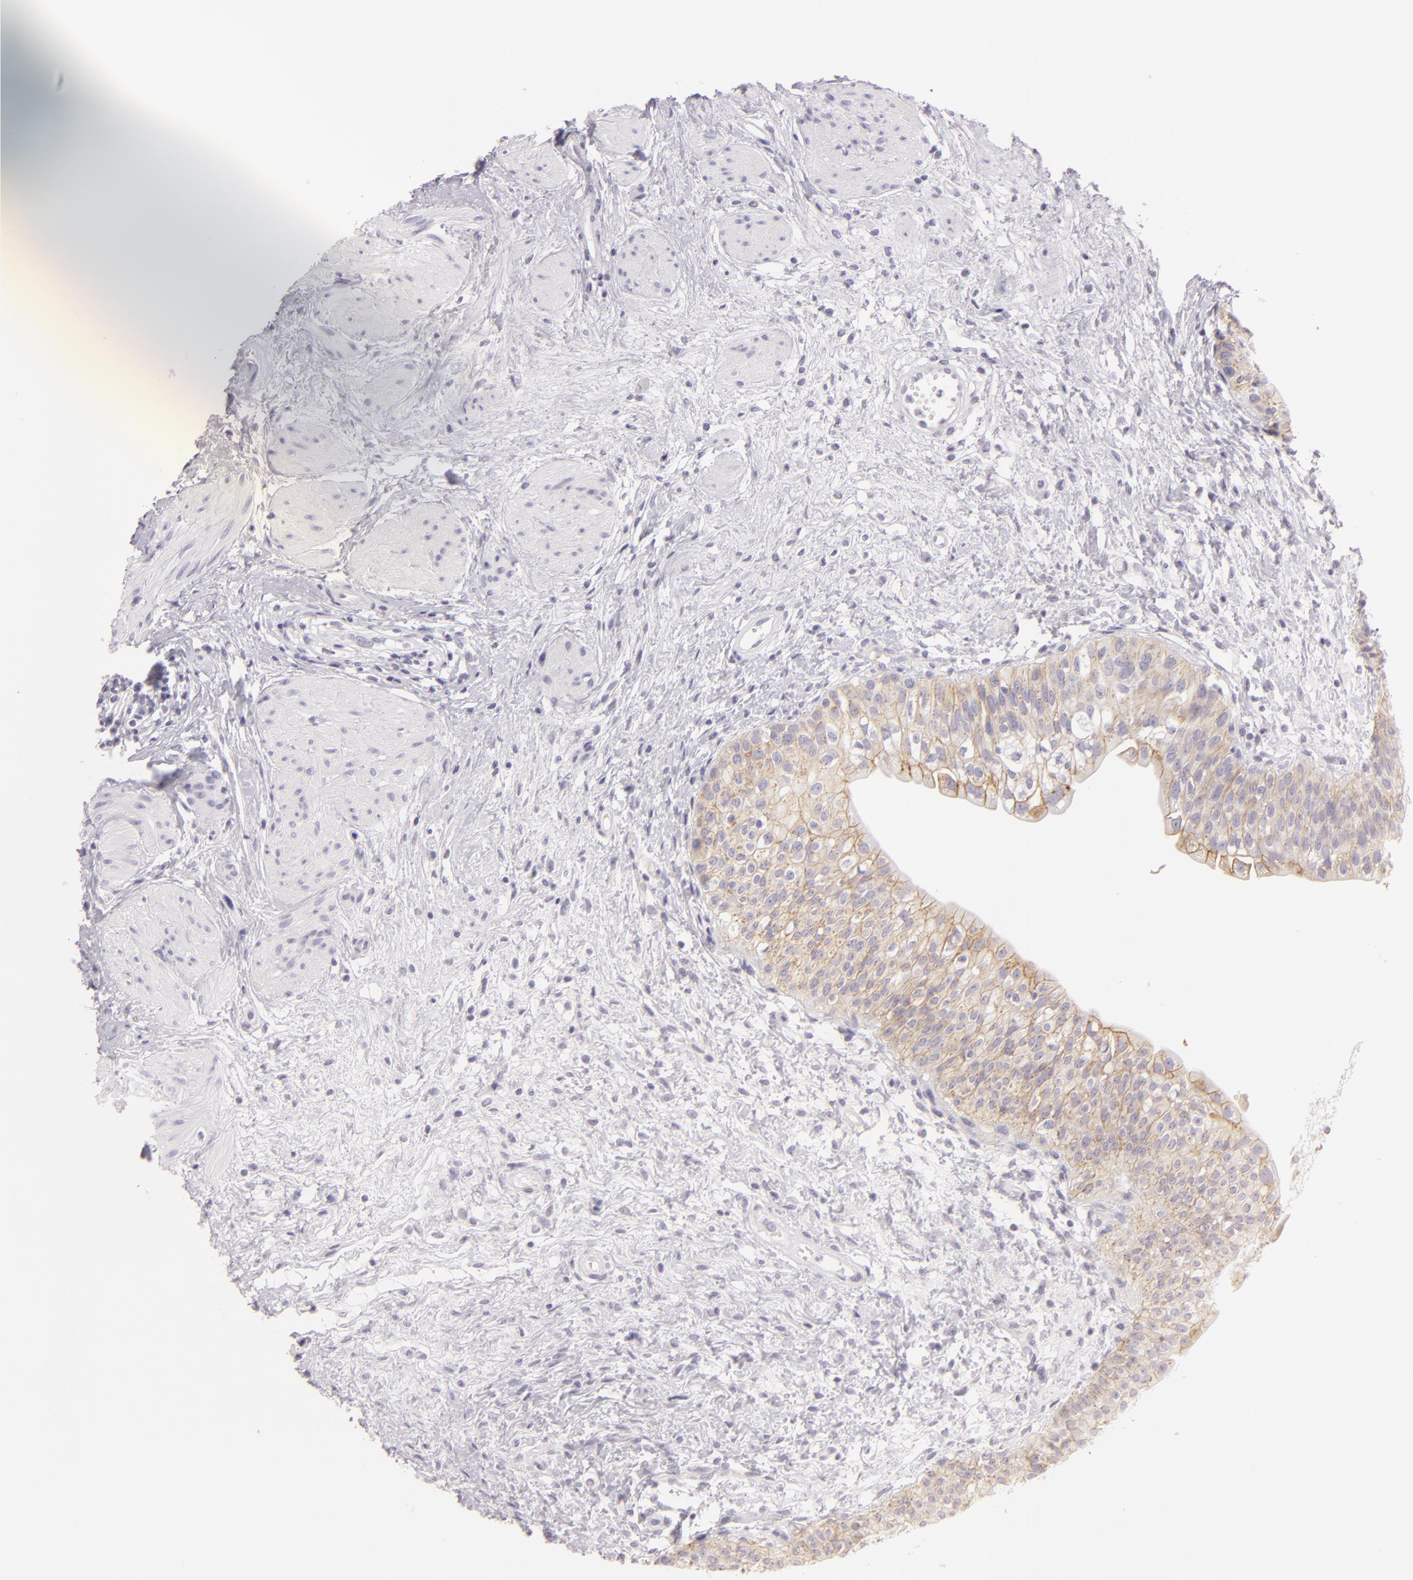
{"staining": {"intensity": "strong", "quantity": ">75%", "location": "cytoplasmic/membranous"}, "tissue": "urinary bladder", "cell_type": "Urothelial cells", "image_type": "normal", "snomed": [{"axis": "morphology", "description": "Normal tissue, NOS"}, {"axis": "topography", "description": "Urinary bladder"}], "caption": "Immunohistochemistry (IHC) photomicrograph of unremarkable human urinary bladder stained for a protein (brown), which exhibits high levels of strong cytoplasmic/membranous positivity in approximately >75% of urothelial cells.", "gene": "DLG4", "patient": {"sex": "female", "age": 55}}